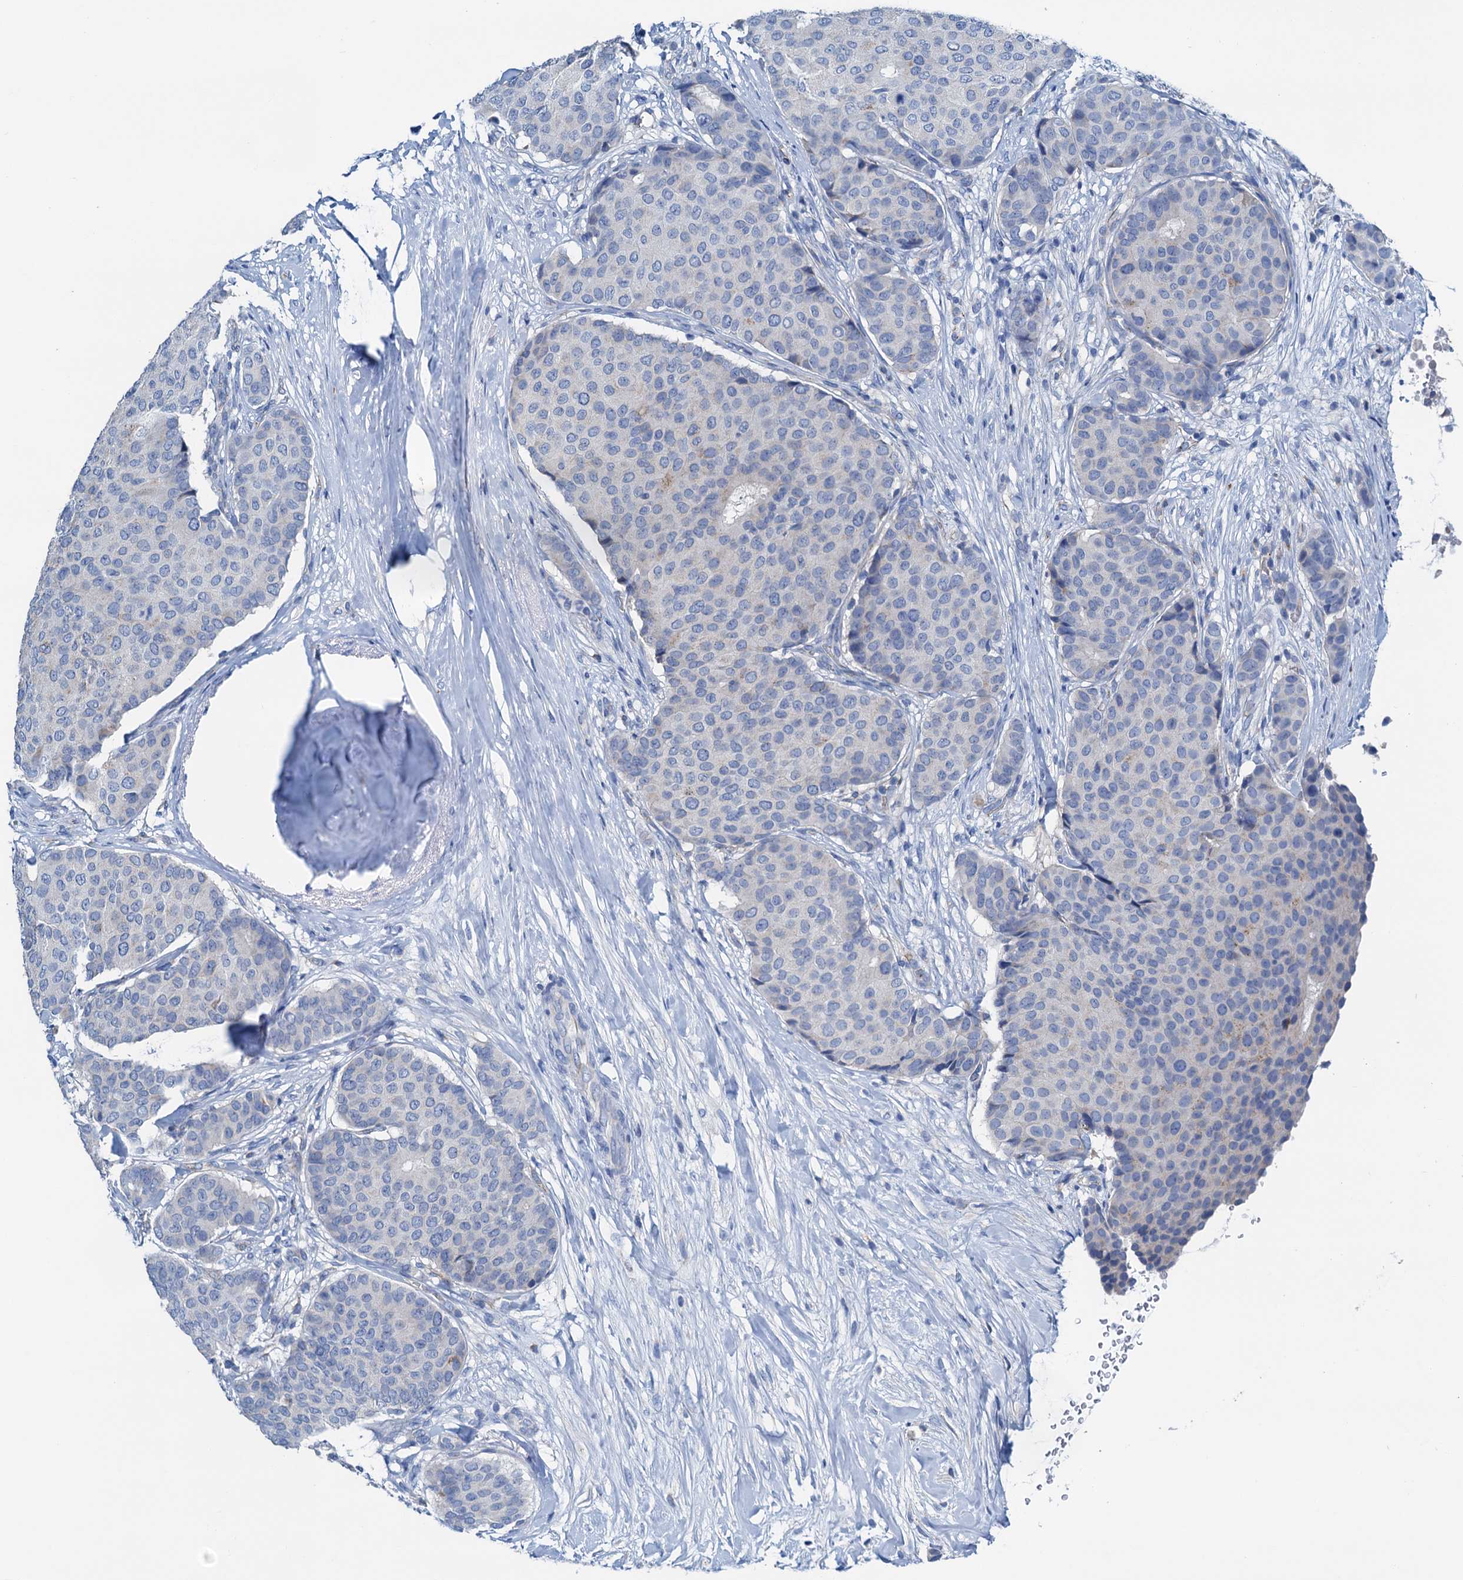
{"staining": {"intensity": "negative", "quantity": "none", "location": "none"}, "tissue": "breast cancer", "cell_type": "Tumor cells", "image_type": "cancer", "snomed": [{"axis": "morphology", "description": "Duct carcinoma"}, {"axis": "topography", "description": "Breast"}], "caption": "DAB immunohistochemical staining of intraductal carcinoma (breast) exhibits no significant staining in tumor cells.", "gene": "C1QTNF4", "patient": {"sex": "female", "age": 75}}